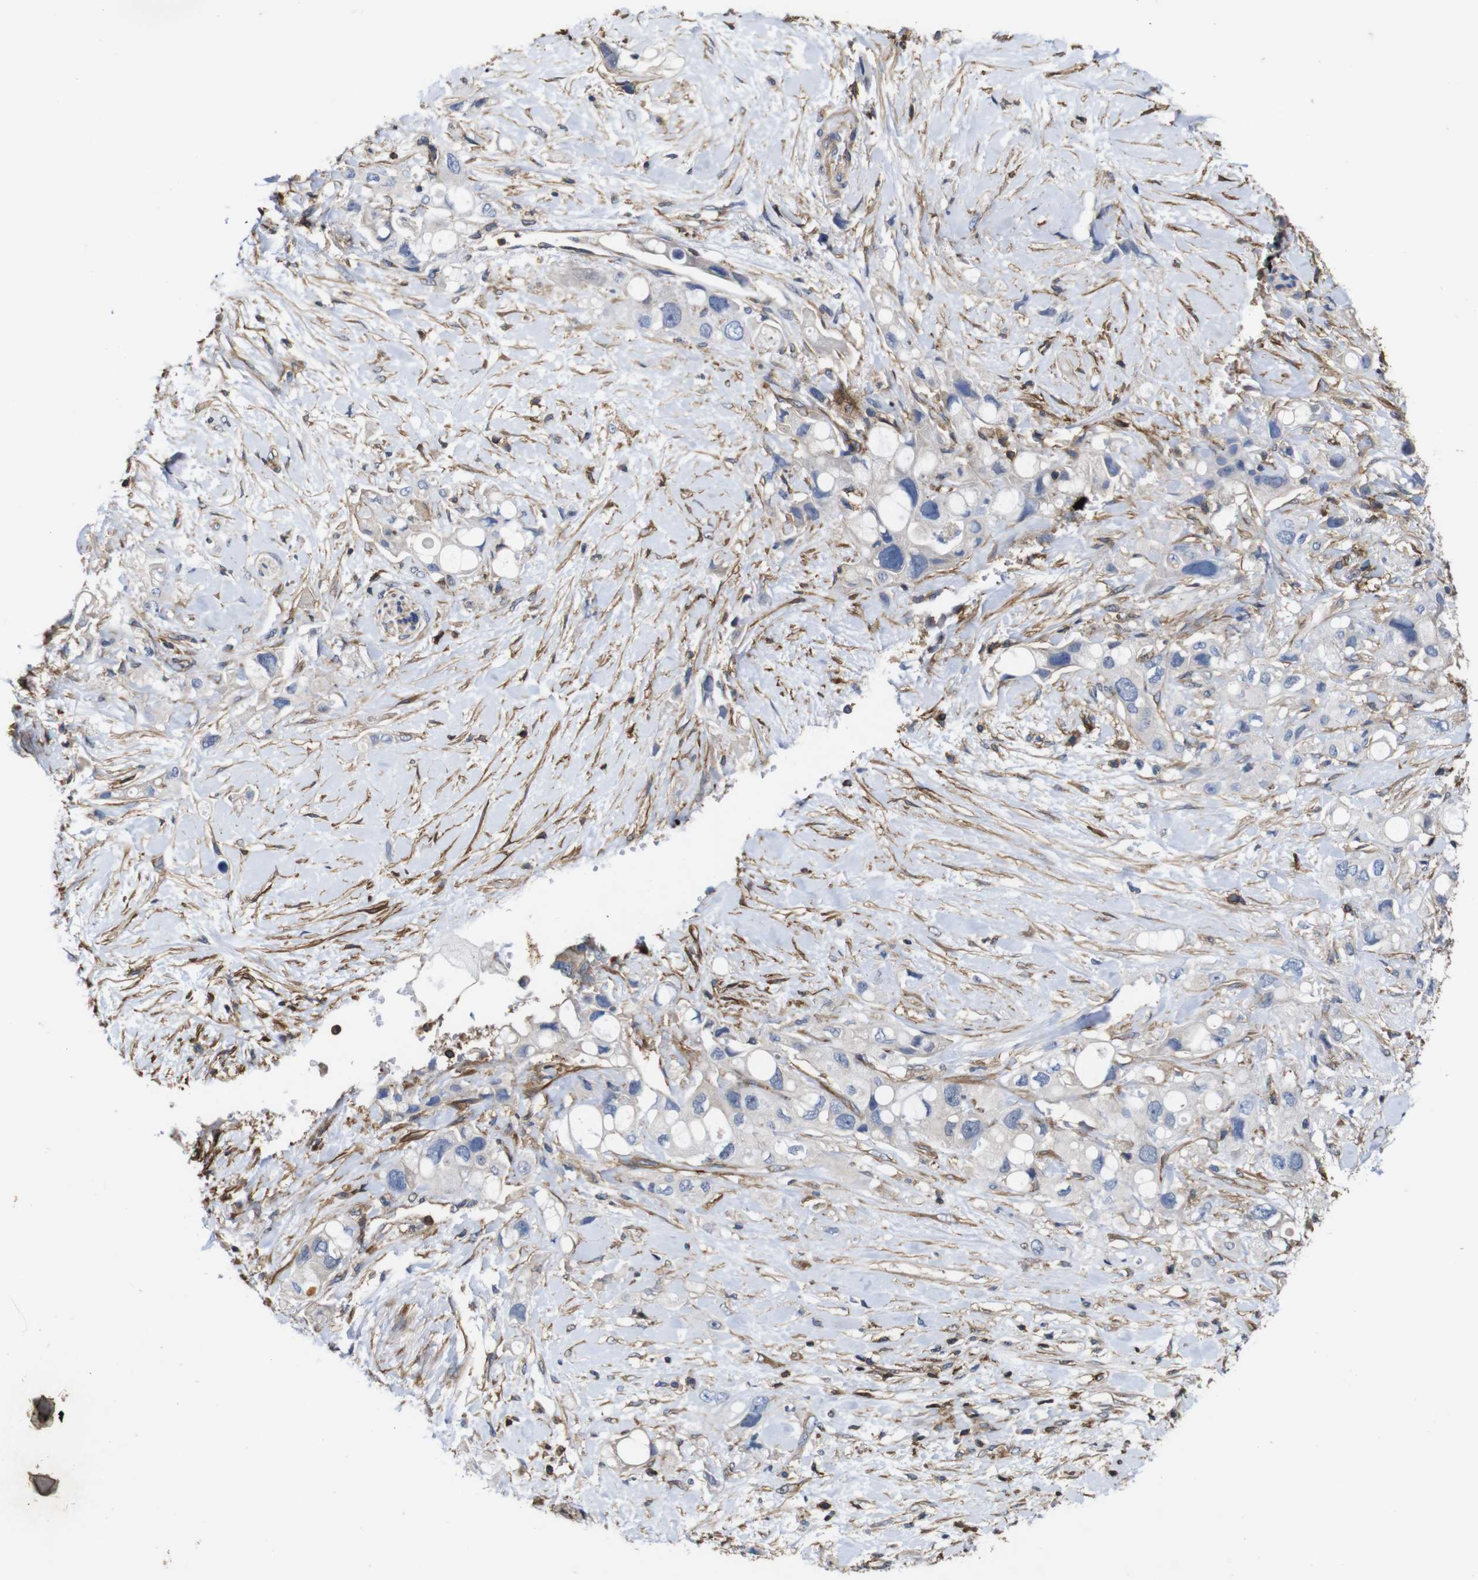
{"staining": {"intensity": "negative", "quantity": "none", "location": "none"}, "tissue": "pancreatic cancer", "cell_type": "Tumor cells", "image_type": "cancer", "snomed": [{"axis": "morphology", "description": "Adenocarcinoma, NOS"}, {"axis": "topography", "description": "Pancreas"}], "caption": "A high-resolution image shows IHC staining of pancreatic adenocarcinoma, which reveals no significant staining in tumor cells.", "gene": "PI4KA", "patient": {"sex": "female", "age": 56}}